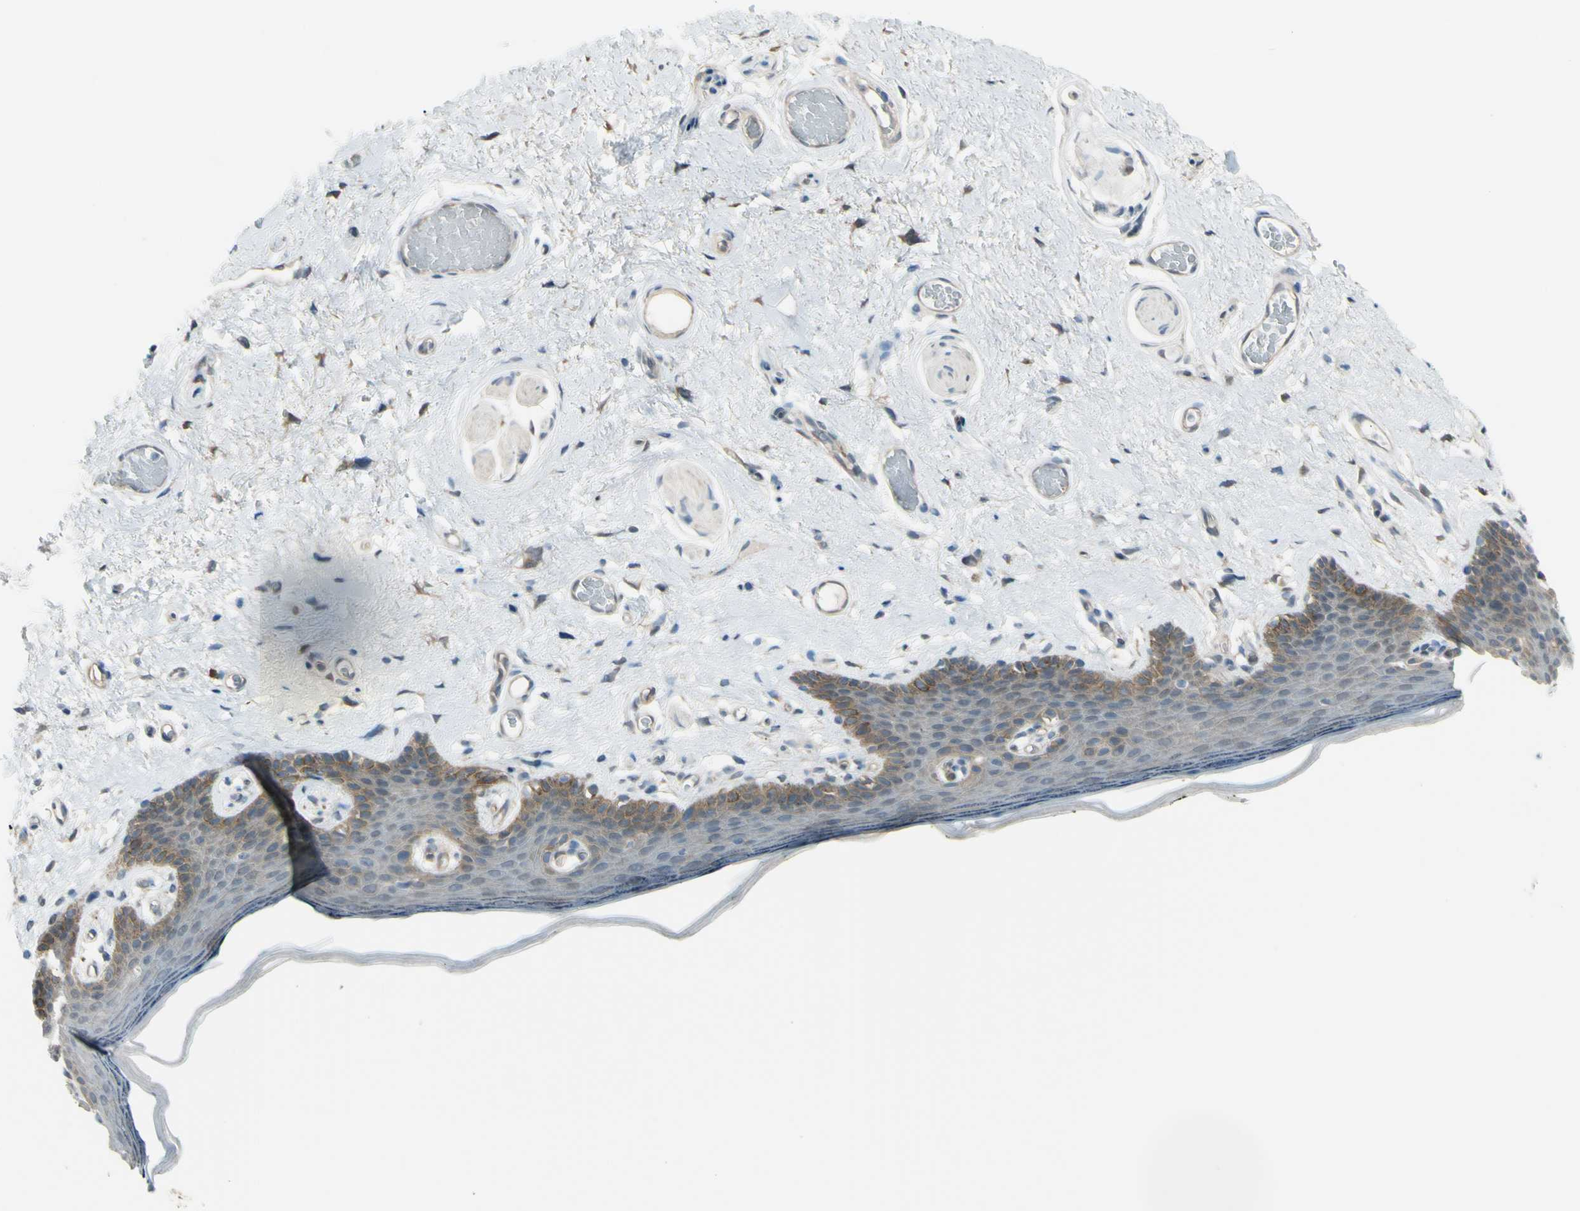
{"staining": {"intensity": "moderate", "quantity": "<25%", "location": "cytoplasmic/membranous"}, "tissue": "skin", "cell_type": "Epidermal cells", "image_type": "normal", "snomed": [{"axis": "morphology", "description": "Normal tissue, NOS"}, {"axis": "topography", "description": "Vulva"}], "caption": "Approximately <25% of epidermal cells in benign skin exhibit moderate cytoplasmic/membranous protein positivity as visualized by brown immunohistochemical staining.", "gene": "YWHAQ", "patient": {"sex": "female", "age": 54}}